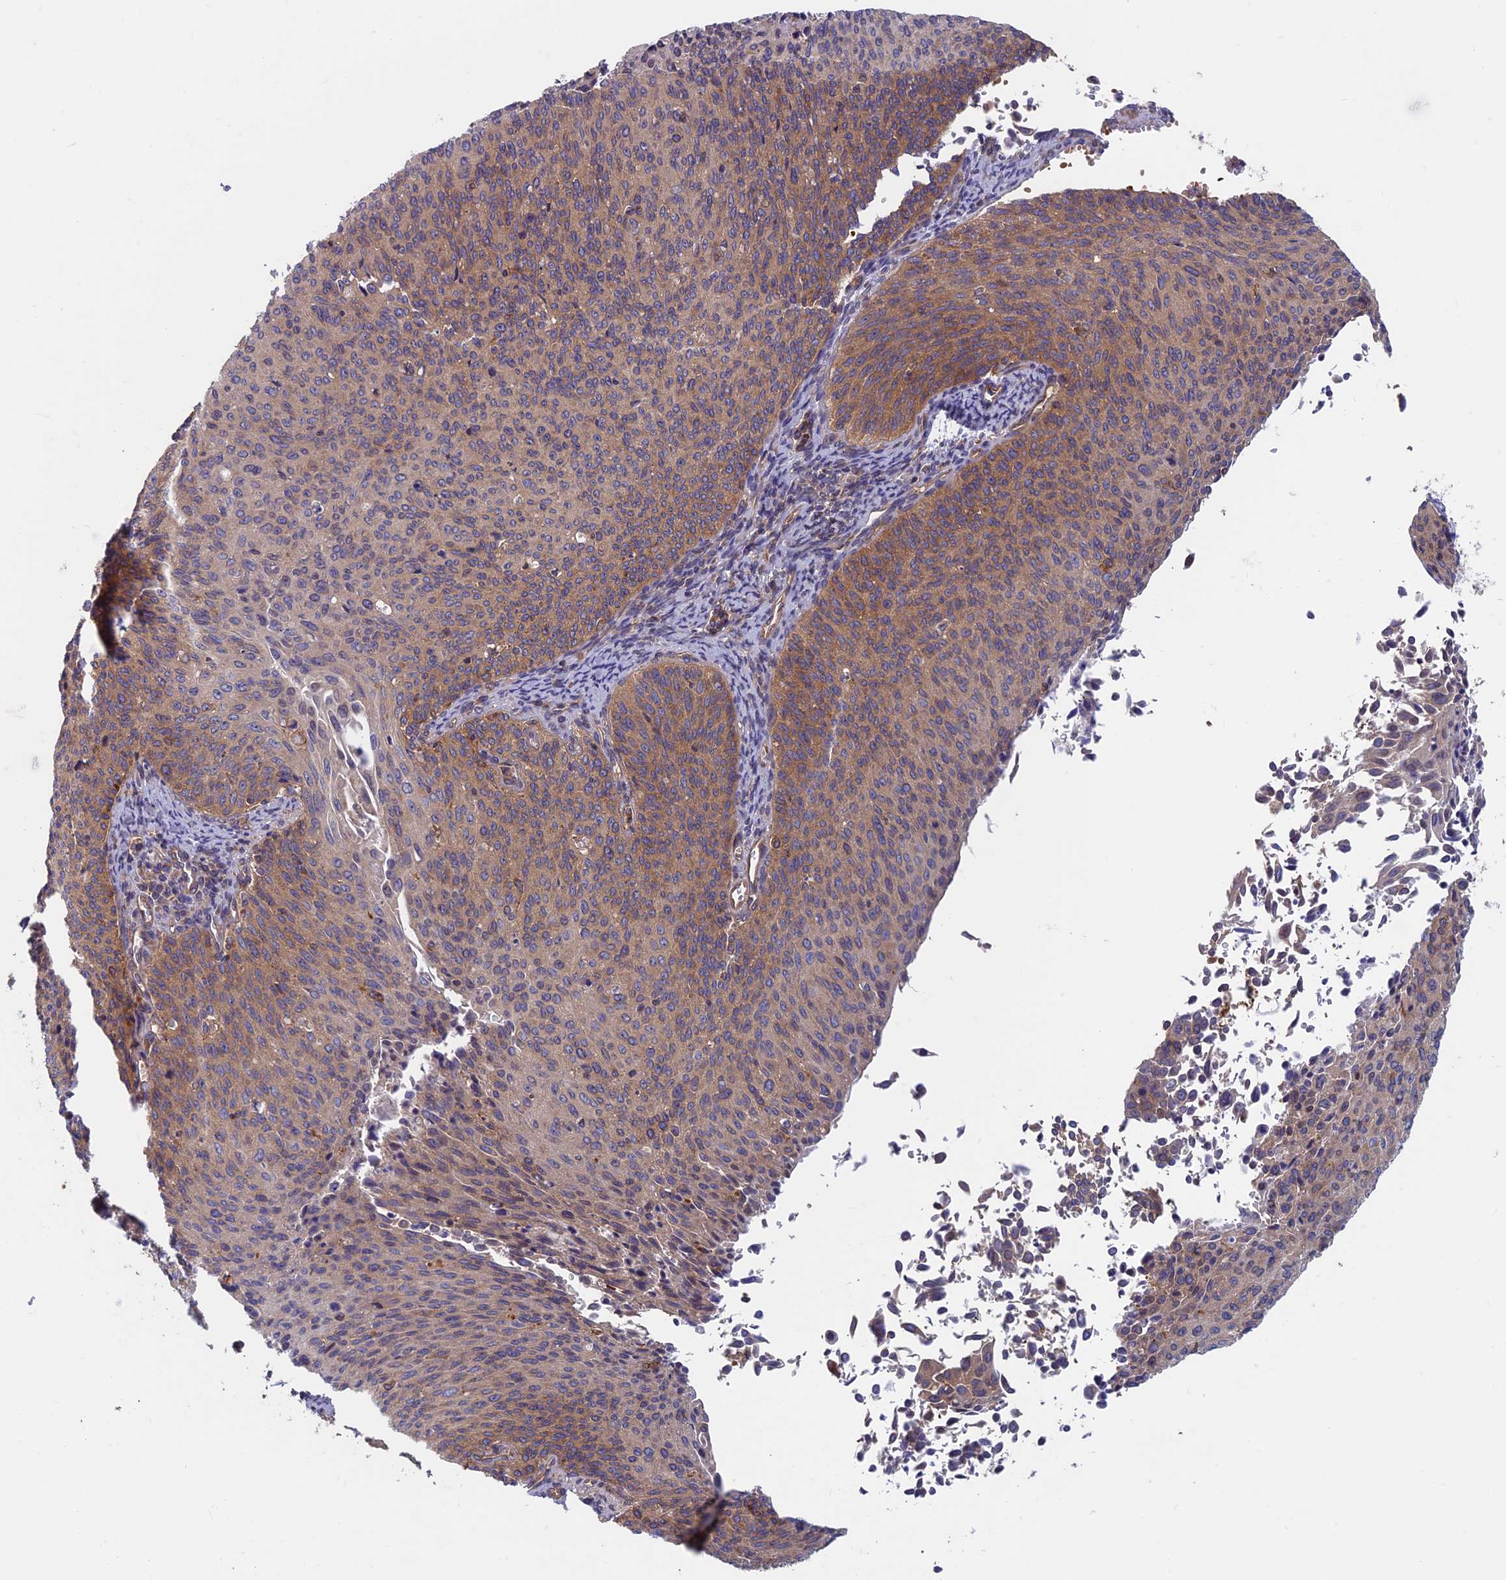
{"staining": {"intensity": "moderate", "quantity": ">75%", "location": "cytoplasmic/membranous"}, "tissue": "cervical cancer", "cell_type": "Tumor cells", "image_type": "cancer", "snomed": [{"axis": "morphology", "description": "Squamous cell carcinoma, NOS"}, {"axis": "topography", "description": "Cervix"}], "caption": "Approximately >75% of tumor cells in cervical cancer (squamous cell carcinoma) display moderate cytoplasmic/membranous protein expression as visualized by brown immunohistochemical staining.", "gene": "DNM1L", "patient": {"sex": "female", "age": 55}}